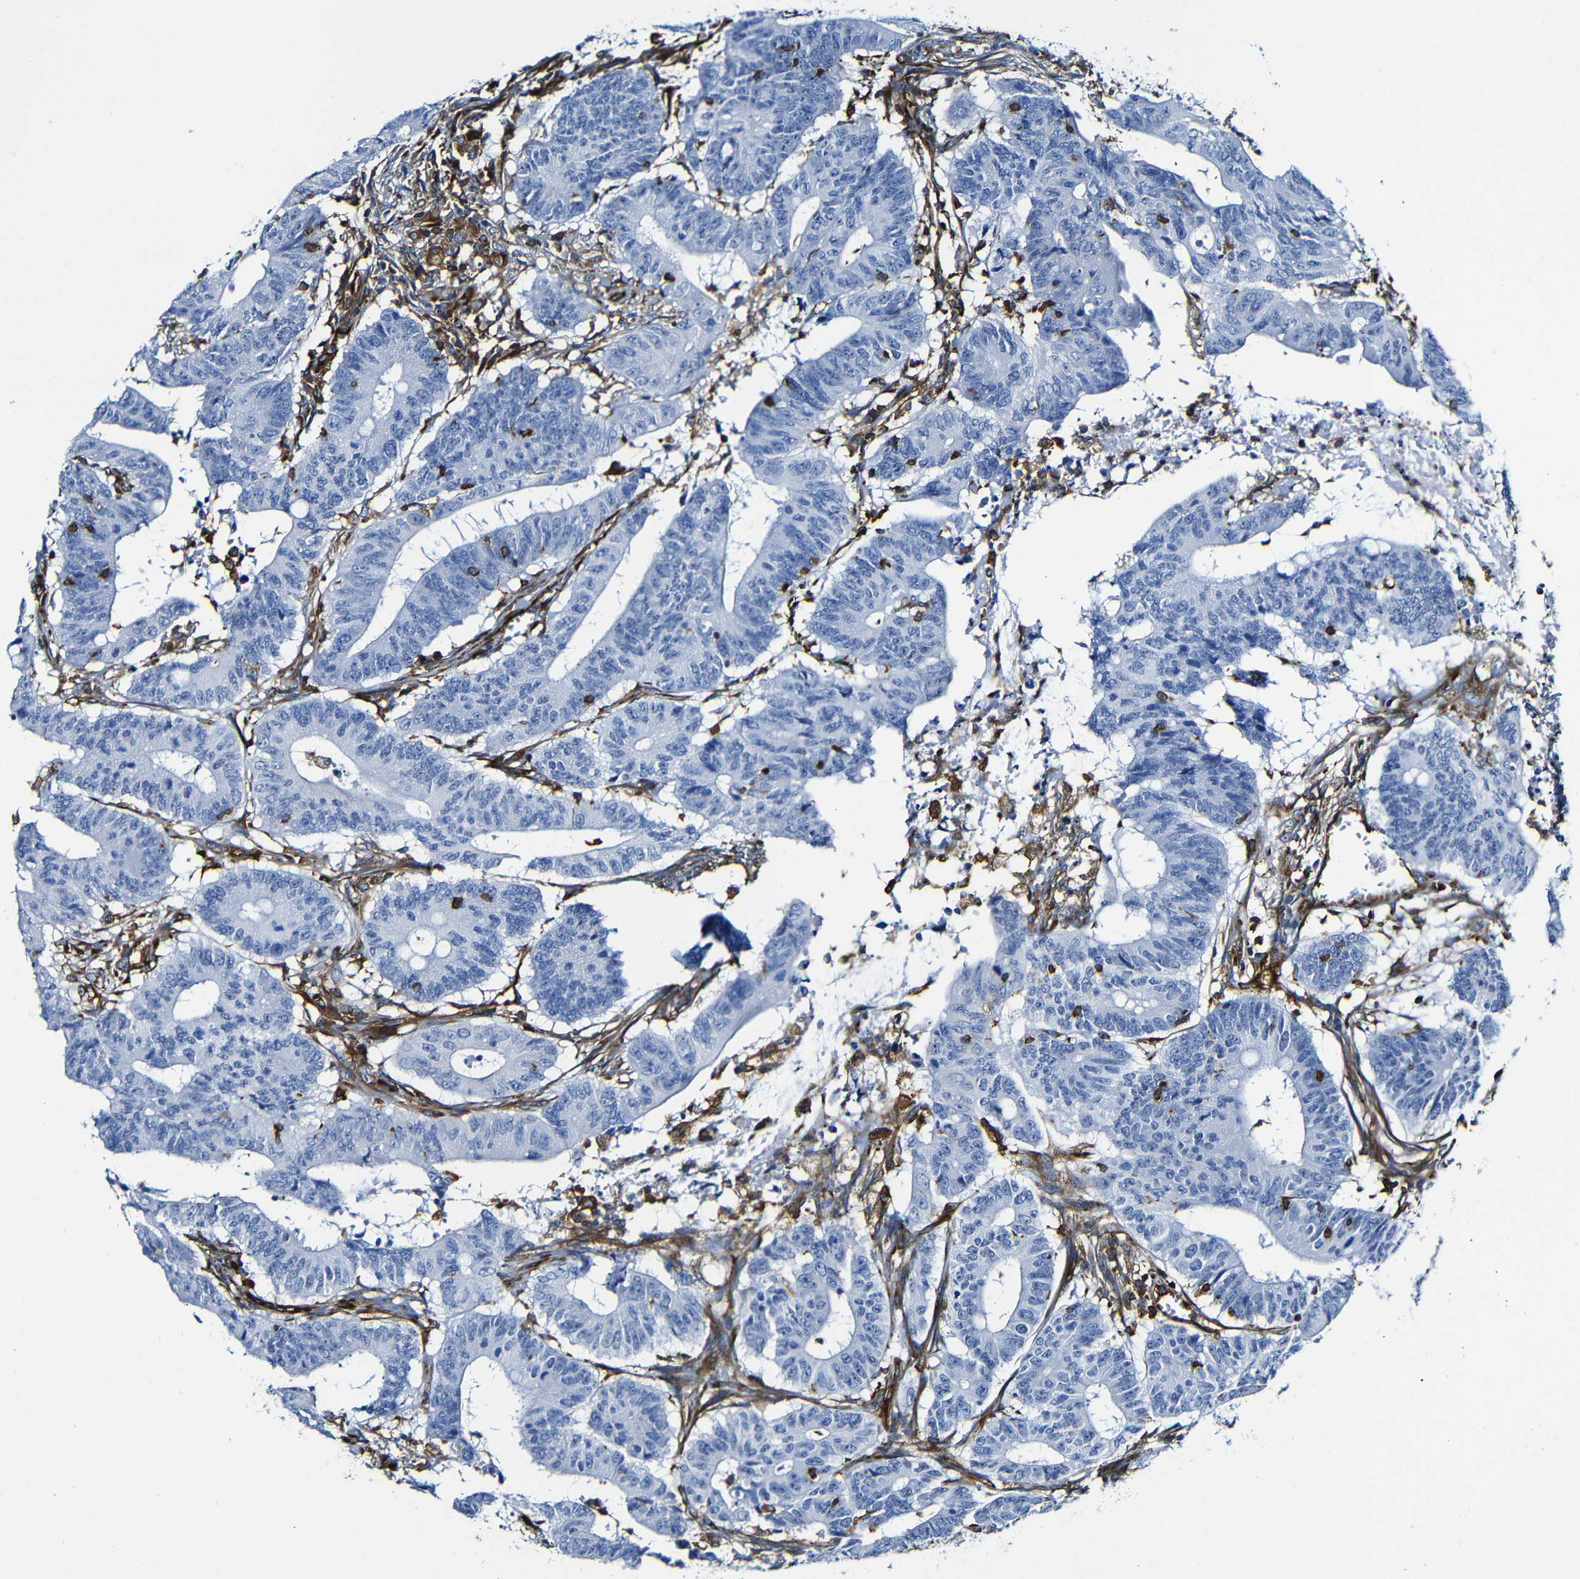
{"staining": {"intensity": "negative", "quantity": "none", "location": "none"}, "tissue": "colorectal cancer", "cell_type": "Tumor cells", "image_type": "cancer", "snomed": [{"axis": "morphology", "description": "Adenocarcinoma, NOS"}, {"axis": "topography", "description": "Colon"}], "caption": "The image shows no significant staining in tumor cells of adenocarcinoma (colorectal).", "gene": "MSN", "patient": {"sex": "male", "age": 45}}